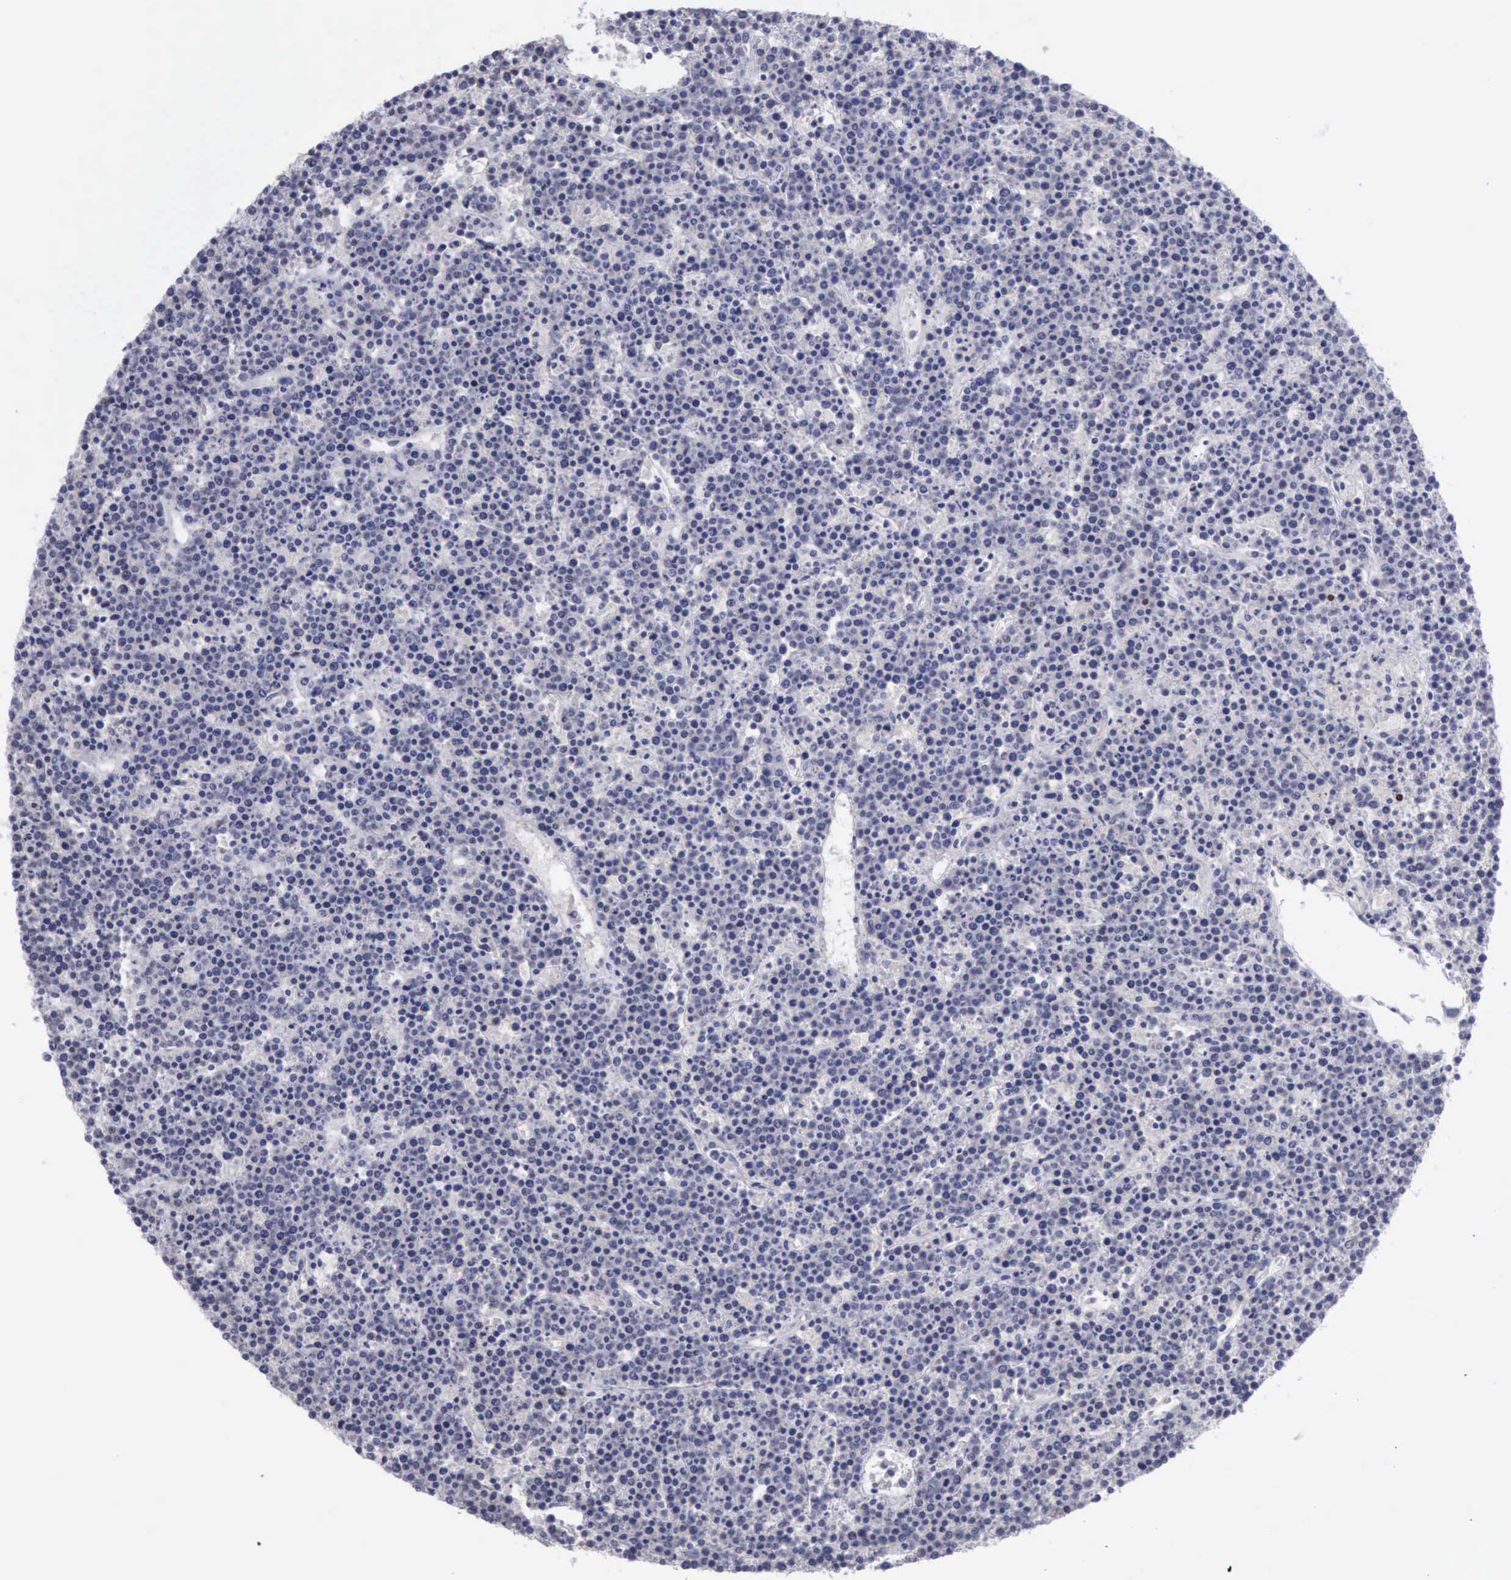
{"staining": {"intensity": "negative", "quantity": "none", "location": "none"}, "tissue": "lymphoma", "cell_type": "Tumor cells", "image_type": "cancer", "snomed": [{"axis": "morphology", "description": "Malignant lymphoma, non-Hodgkin's type, High grade"}, {"axis": "topography", "description": "Ovary"}], "caption": "Immunohistochemical staining of human malignant lymphoma, non-Hodgkin's type (high-grade) exhibits no significant positivity in tumor cells.", "gene": "SATB2", "patient": {"sex": "female", "age": 56}}